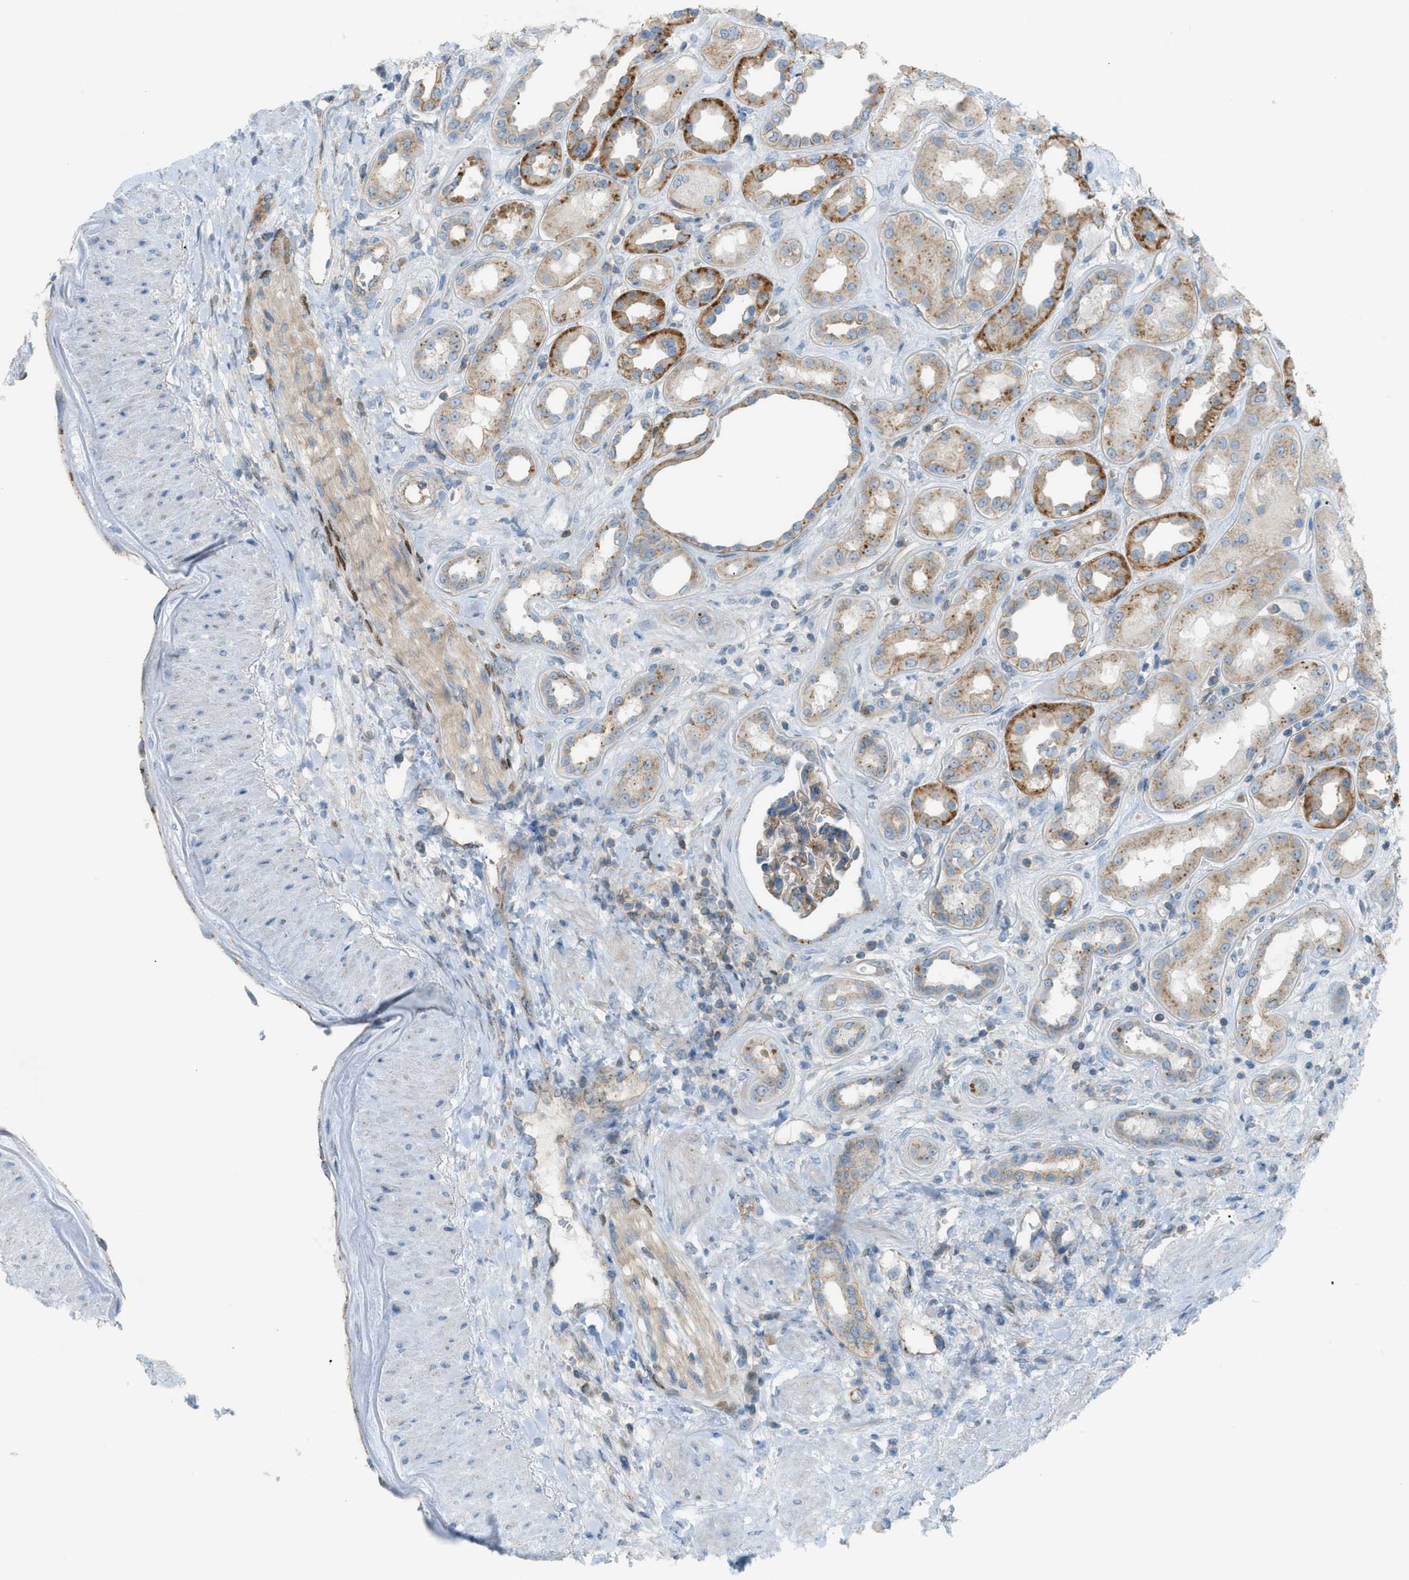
{"staining": {"intensity": "moderate", "quantity": "<25%", "location": "cytoplasmic/membranous"}, "tissue": "kidney", "cell_type": "Cells in glomeruli", "image_type": "normal", "snomed": [{"axis": "morphology", "description": "Normal tissue, NOS"}, {"axis": "topography", "description": "Kidney"}], "caption": "Immunohistochemical staining of benign kidney exhibits <25% levels of moderate cytoplasmic/membranous protein expression in approximately <25% of cells in glomeruli.", "gene": "GRK6", "patient": {"sex": "male", "age": 59}}